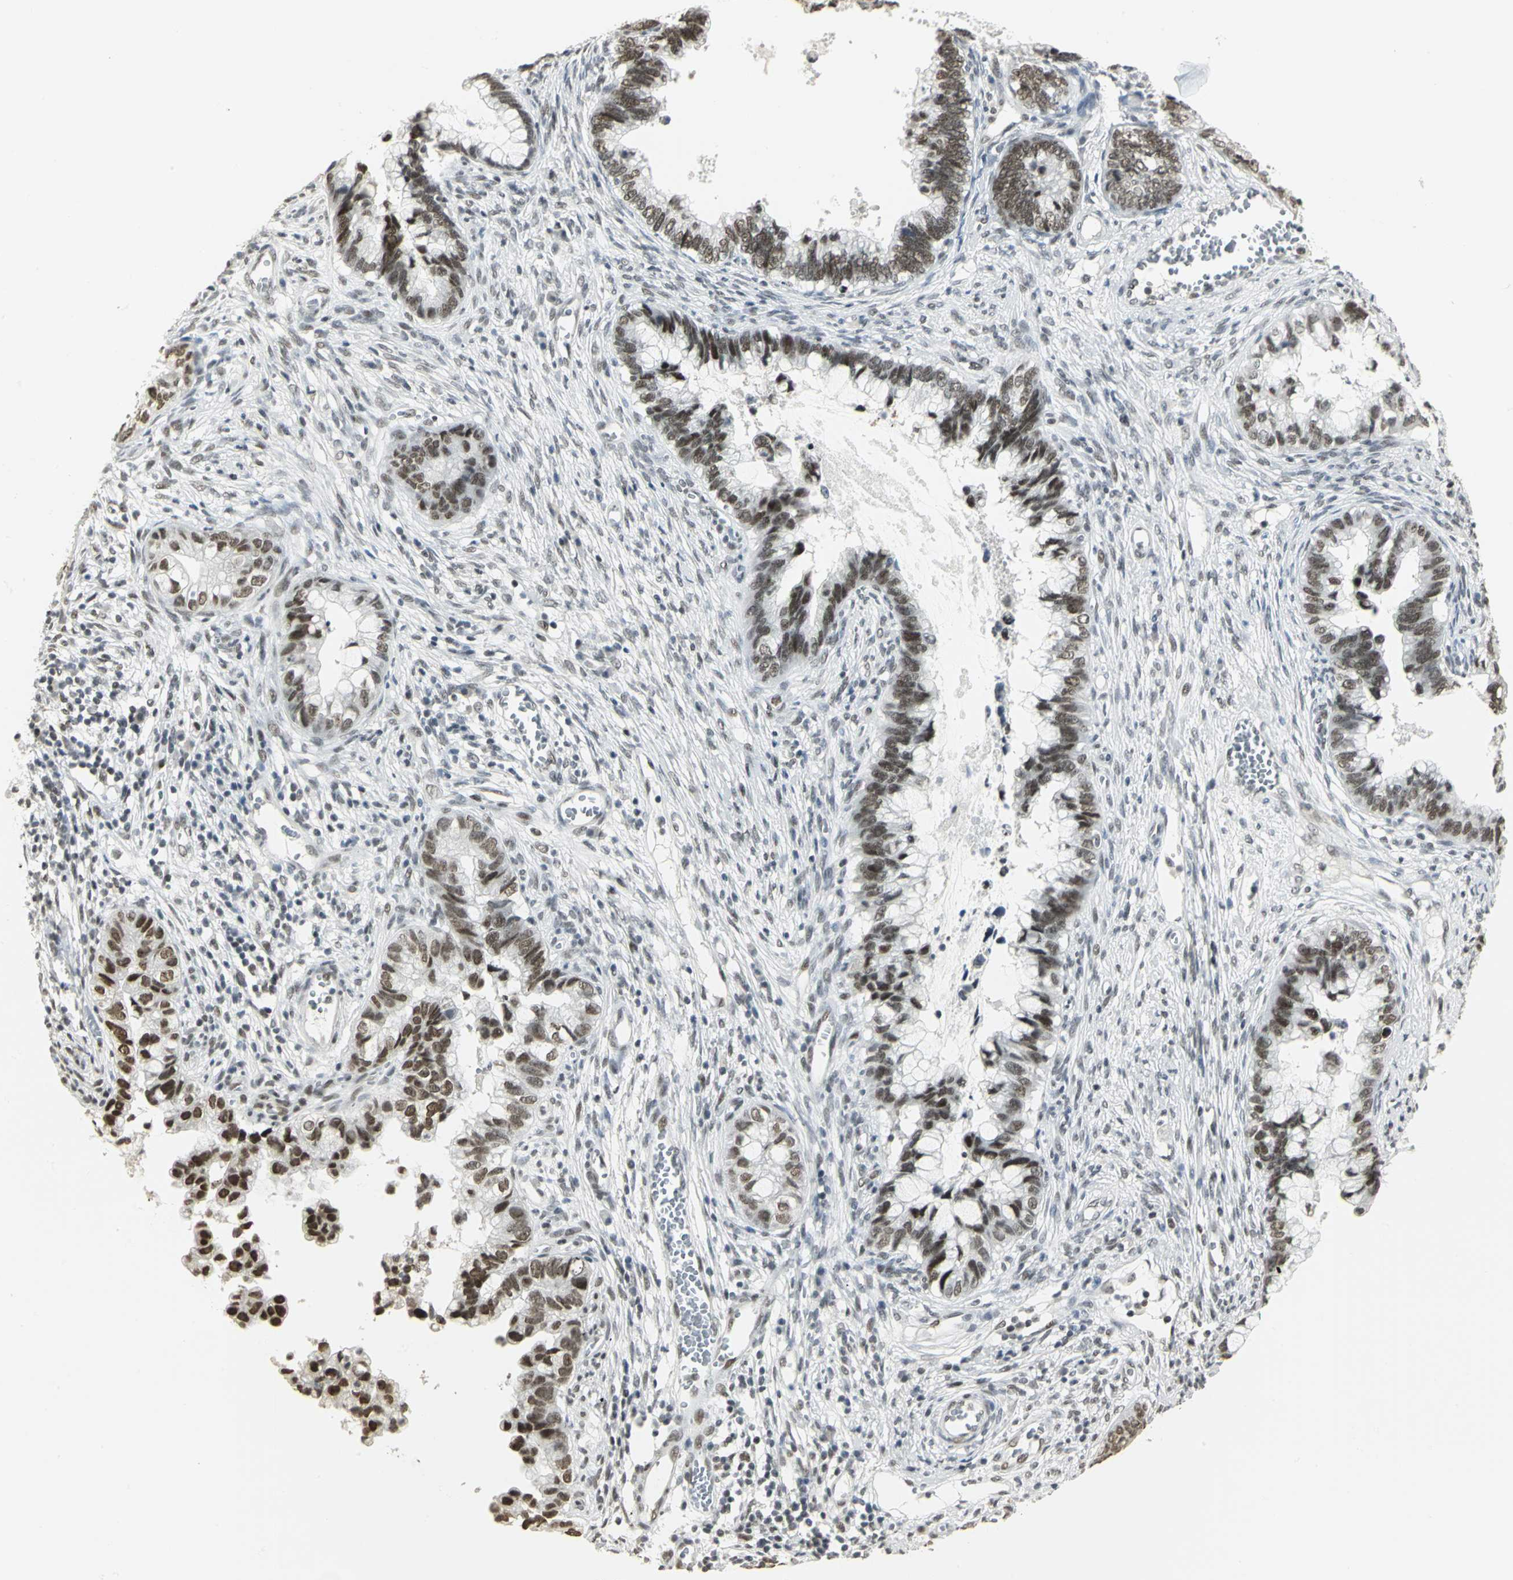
{"staining": {"intensity": "strong", "quantity": ">75%", "location": "nuclear"}, "tissue": "cervical cancer", "cell_type": "Tumor cells", "image_type": "cancer", "snomed": [{"axis": "morphology", "description": "Adenocarcinoma, NOS"}, {"axis": "topography", "description": "Cervix"}], "caption": "A high amount of strong nuclear staining is seen in about >75% of tumor cells in cervical cancer (adenocarcinoma) tissue. The protein is shown in brown color, while the nuclei are stained blue.", "gene": "CBX3", "patient": {"sex": "female", "age": 44}}